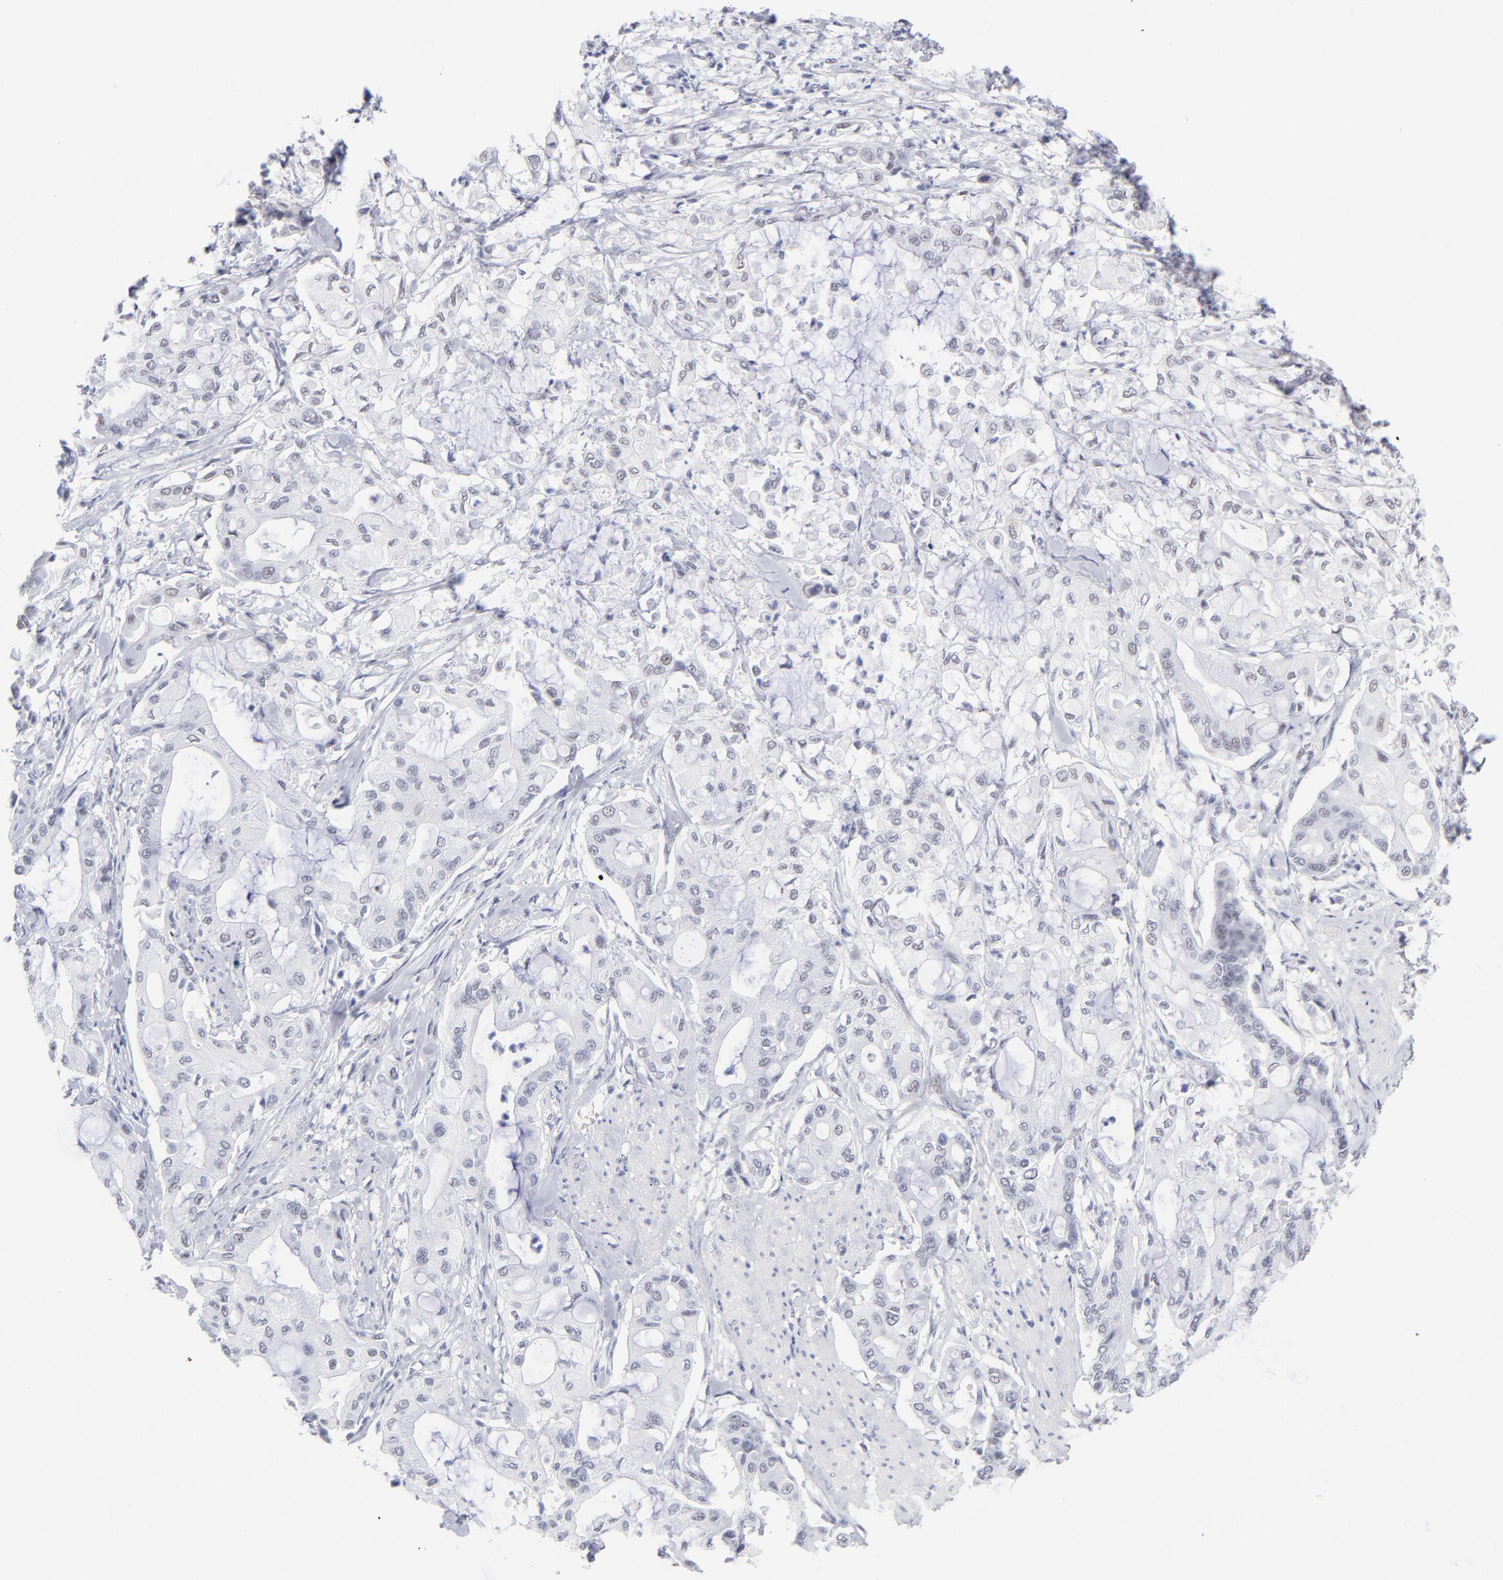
{"staining": {"intensity": "weak", "quantity": "<25%", "location": "nuclear"}, "tissue": "pancreatic cancer", "cell_type": "Tumor cells", "image_type": "cancer", "snomed": [{"axis": "morphology", "description": "Adenocarcinoma, NOS"}, {"axis": "morphology", "description": "Adenocarcinoma, metastatic, NOS"}, {"axis": "topography", "description": "Lymph node"}, {"axis": "topography", "description": "Pancreas"}, {"axis": "topography", "description": "Duodenum"}], "caption": "DAB immunohistochemical staining of adenocarcinoma (pancreatic) reveals no significant staining in tumor cells.", "gene": "SNRPB", "patient": {"sex": "female", "age": 64}}